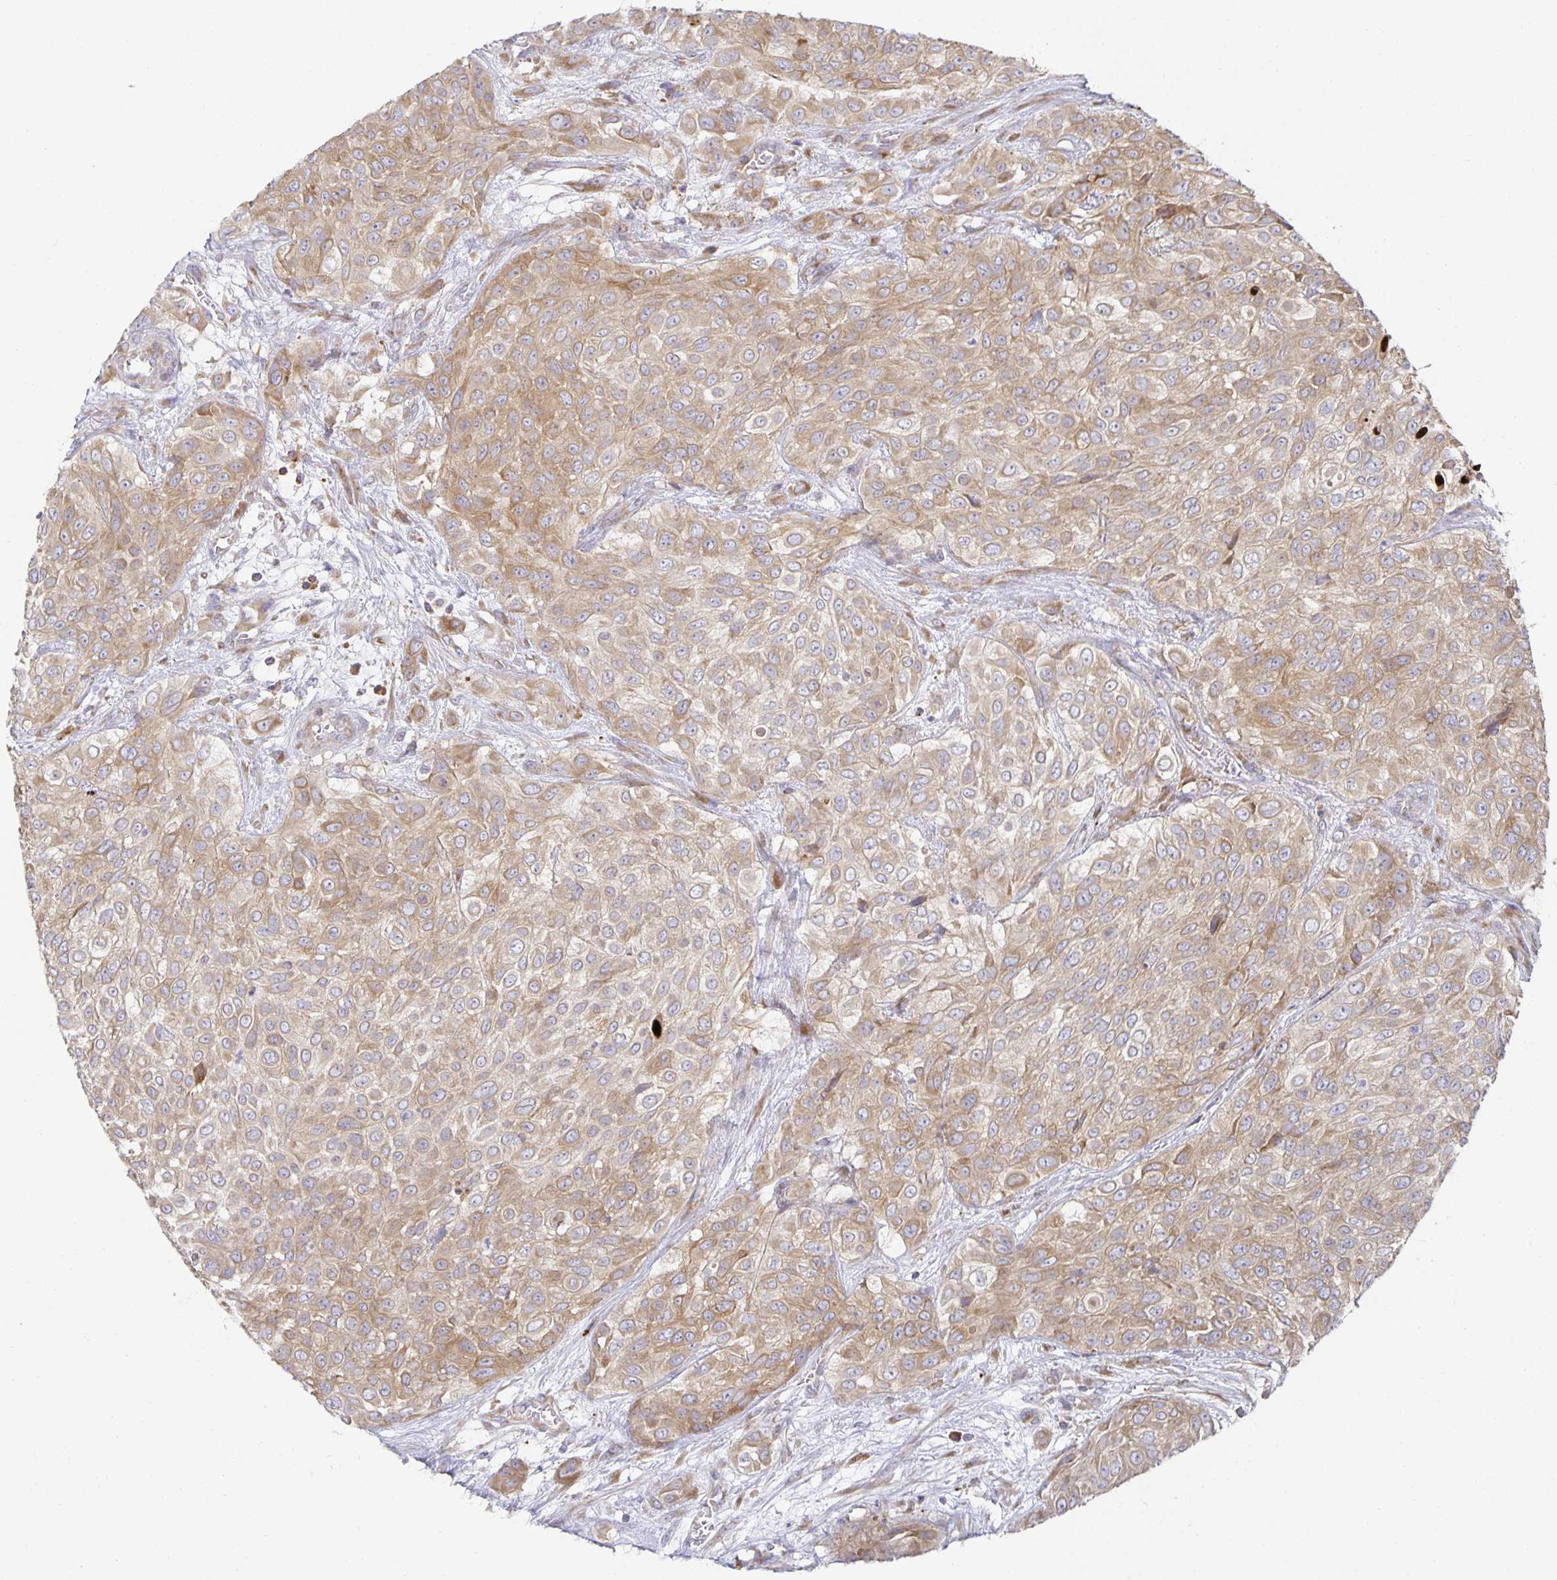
{"staining": {"intensity": "weak", "quantity": ">75%", "location": "cytoplasmic/membranous"}, "tissue": "urothelial cancer", "cell_type": "Tumor cells", "image_type": "cancer", "snomed": [{"axis": "morphology", "description": "Urothelial carcinoma, High grade"}, {"axis": "topography", "description": "Urinary bladder"}], "caption": "DAB immunohistochemical staining of urothelial carcinoma (high-grade) displays weak cytoplasmic/membranous protein staining in about >75% of tumor cells. The protein is shown in brown color, while the nuclei are stained blue.", "gene": "NOMO1", "patient": {"sex": "male", "age": 57}}